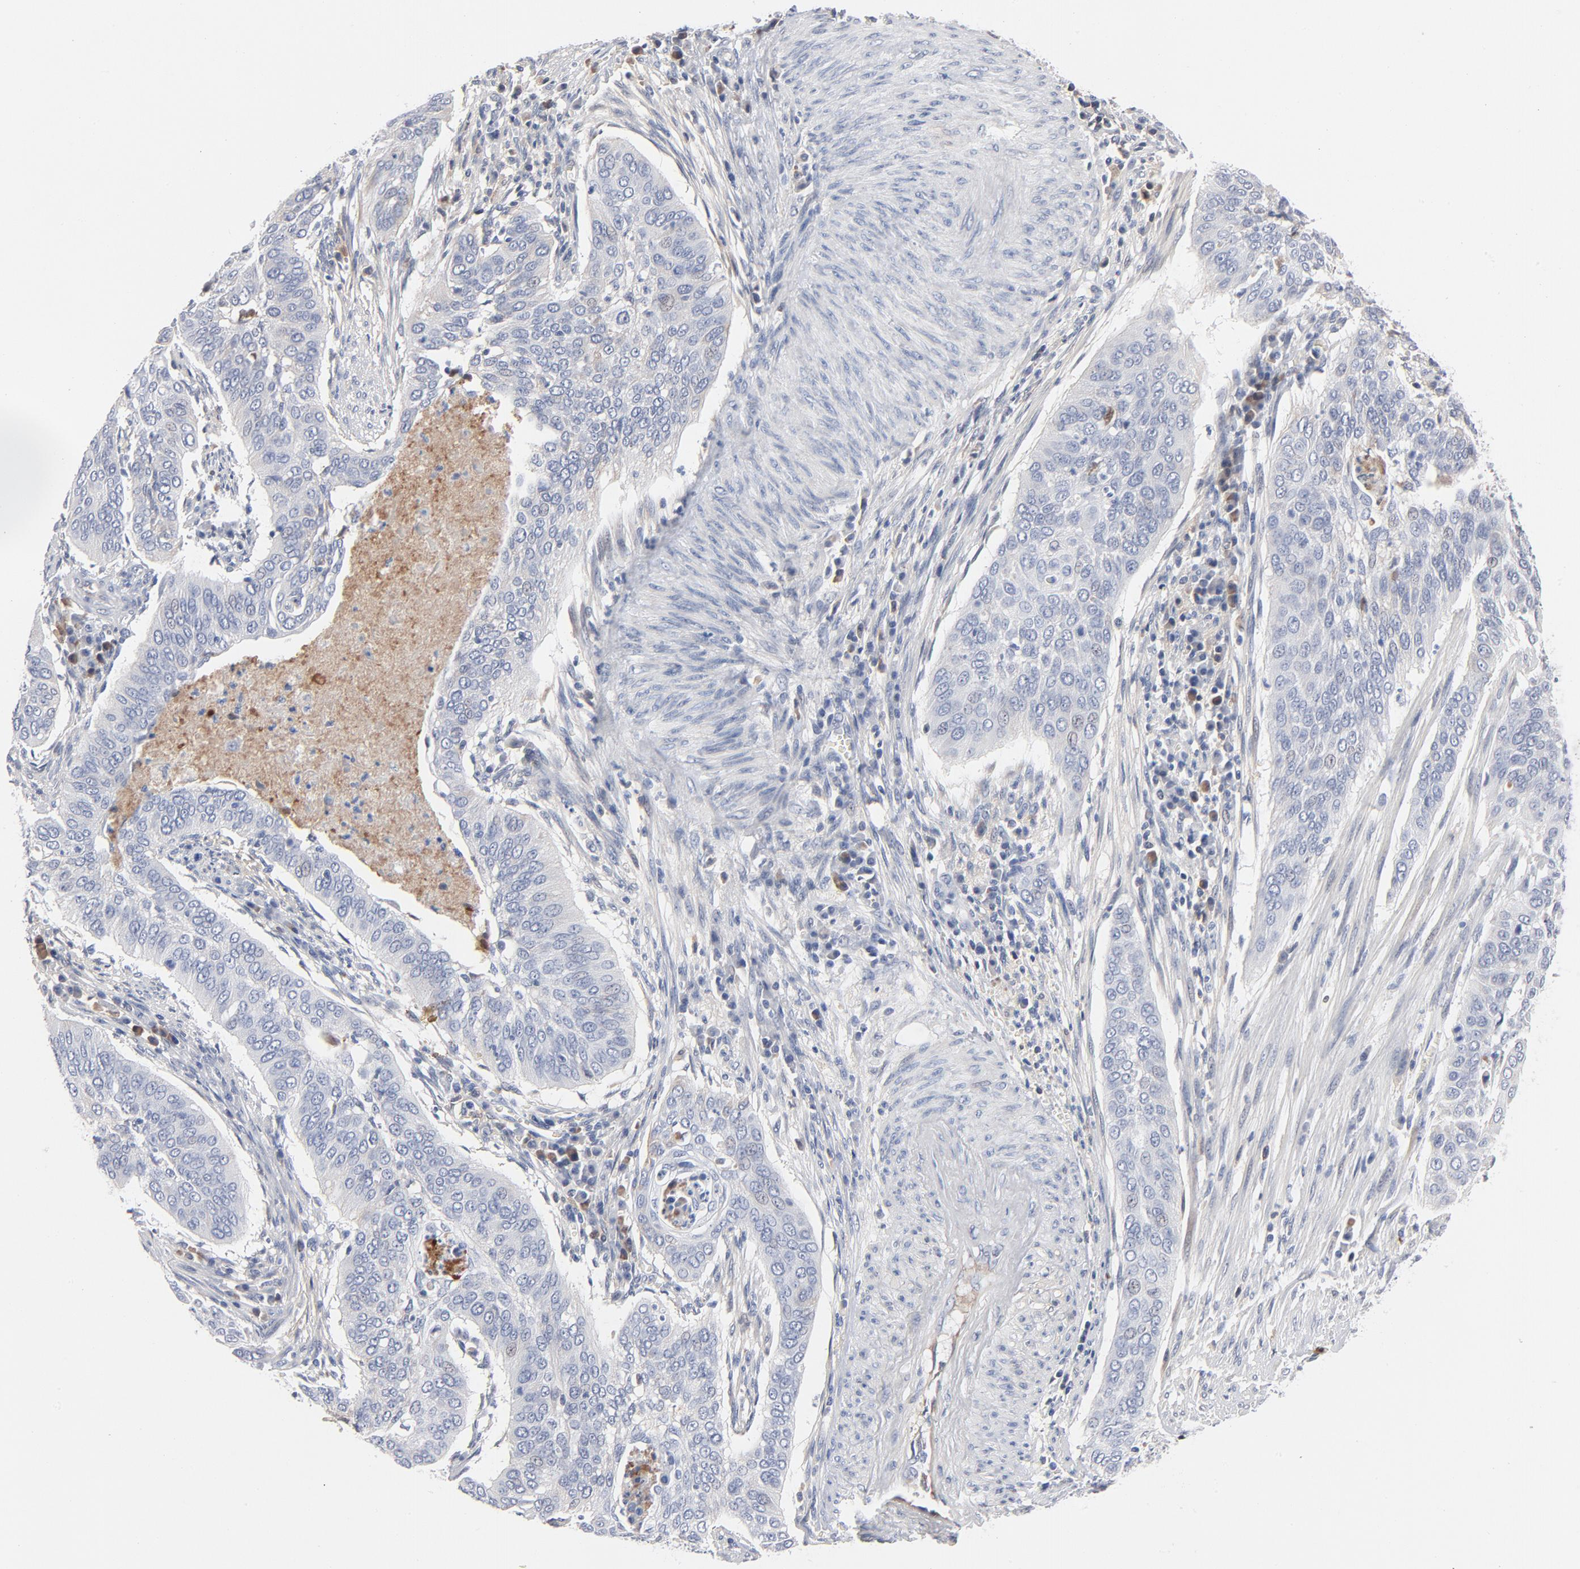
{"staining": {"intensity": "negative", "quantity": "none", "location": "none"}, "tissue": "cervical cancer", "cell_type": "Tumor cells", "image_type": "cancer", "snomed": [{"axis": "morphology", "description": "Squamous cell carcinoma, NOS"}, {"axis": "topography", "description": "Cervix"}], "caption": "Photomicrograph shows no significant protein staining in tumor cells of cervical cancer (squamous cell carcinoma).", "gene": "SERPINA4", "patient": {"sex": "female", "age": 39}}